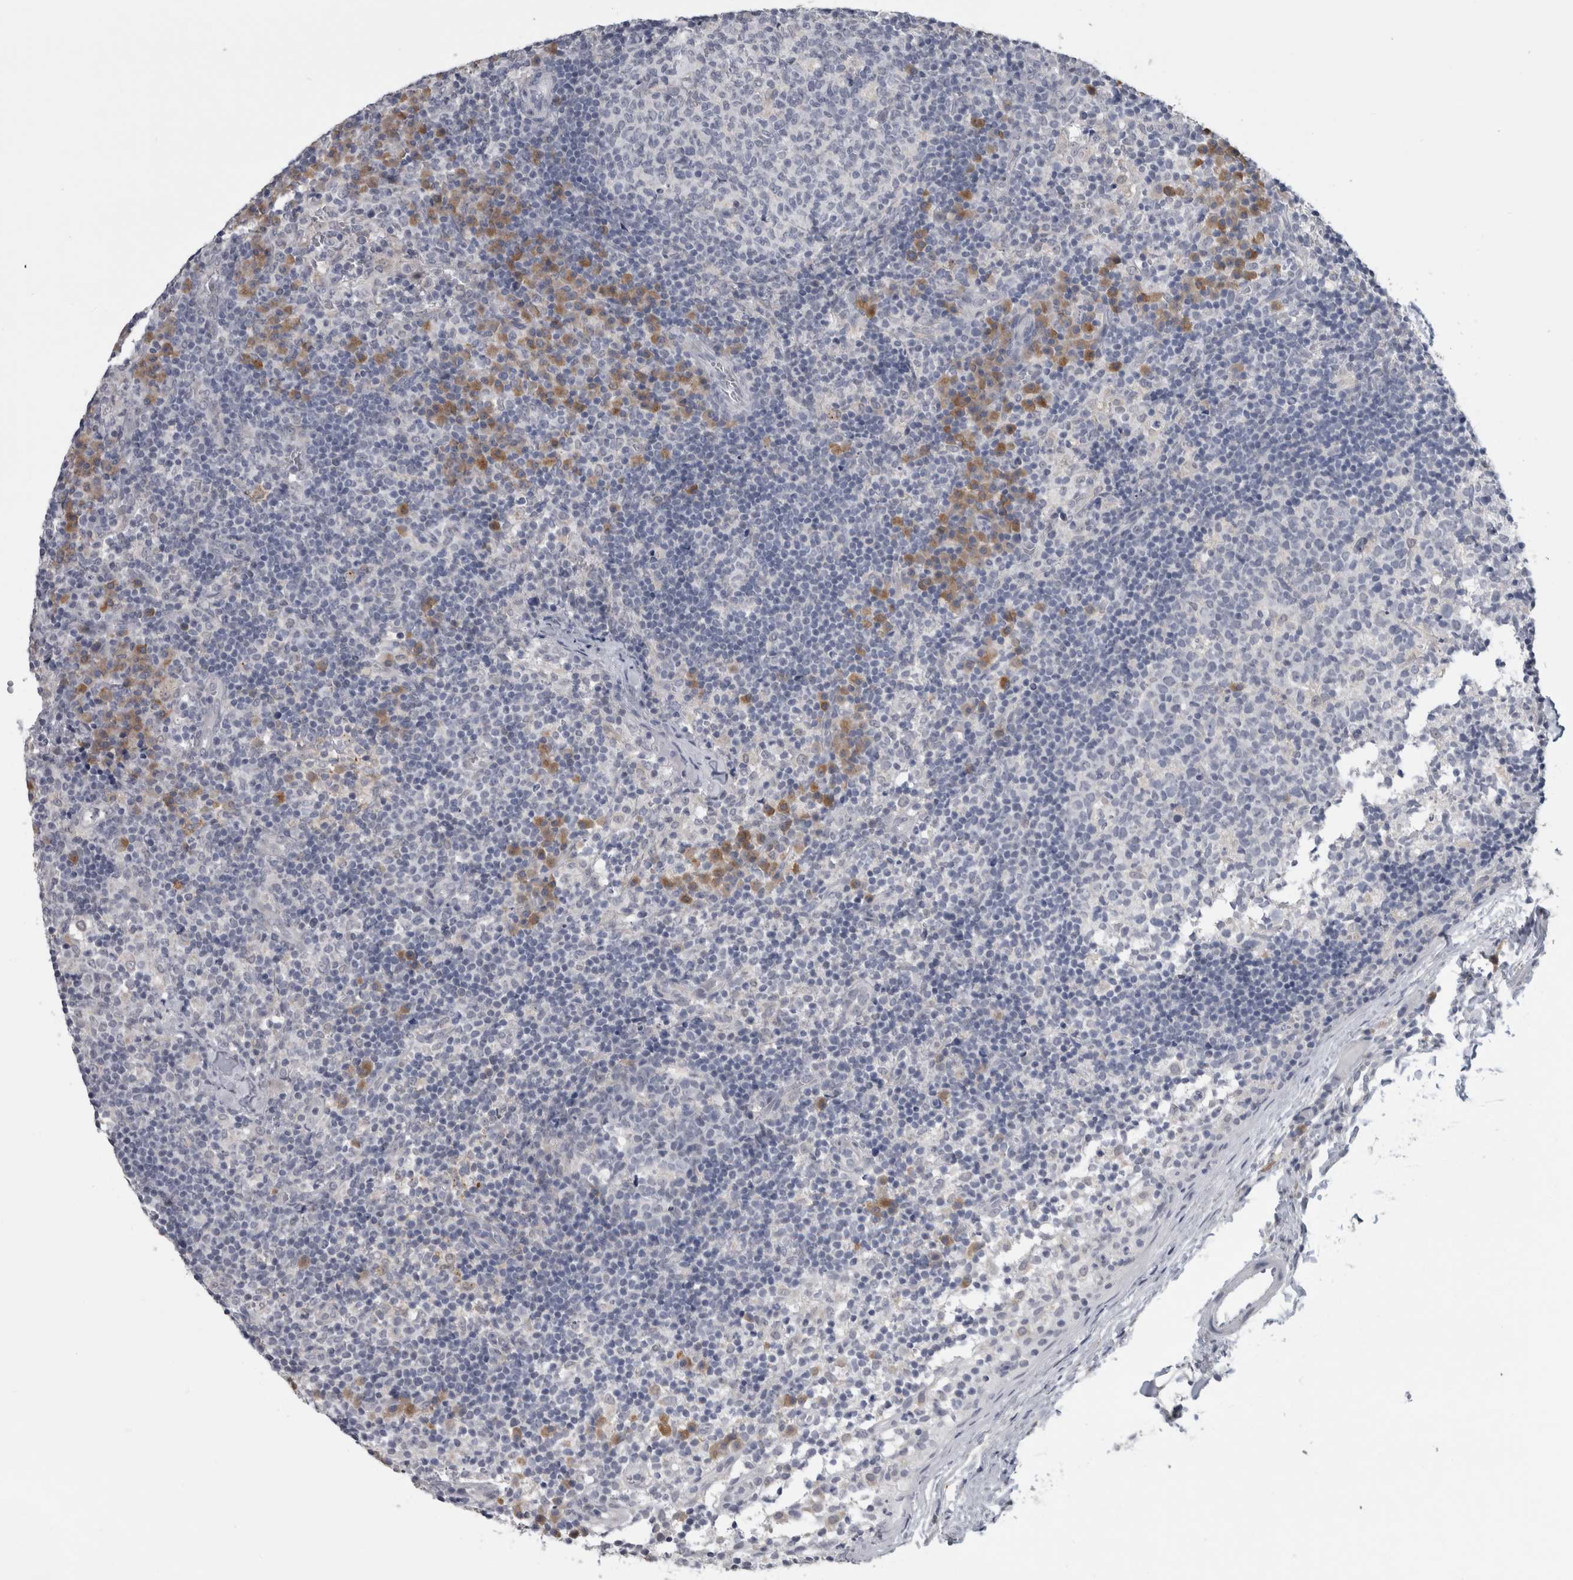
{"staining": {"intensity": "negative", "quantity": "none", "location": "none"}, "tissue": "lymph node", "cell_type": "Germinal center cells", "image_type": "normal", "snomed": [{"axis": "morphology", "description": "Normal tissue, NOS"}, {"axis": "morphology", "description": "Inflammation, NOS"}, {"axis": "topography", "description": "Lymph node"}], "caption": "Lymph node stained for a protein using immunohistochemistry (IHC) demonstrates no positivity germinal center cells.", "gene": "TMEM242", "patient": {"sex": "male", "age": 55}}